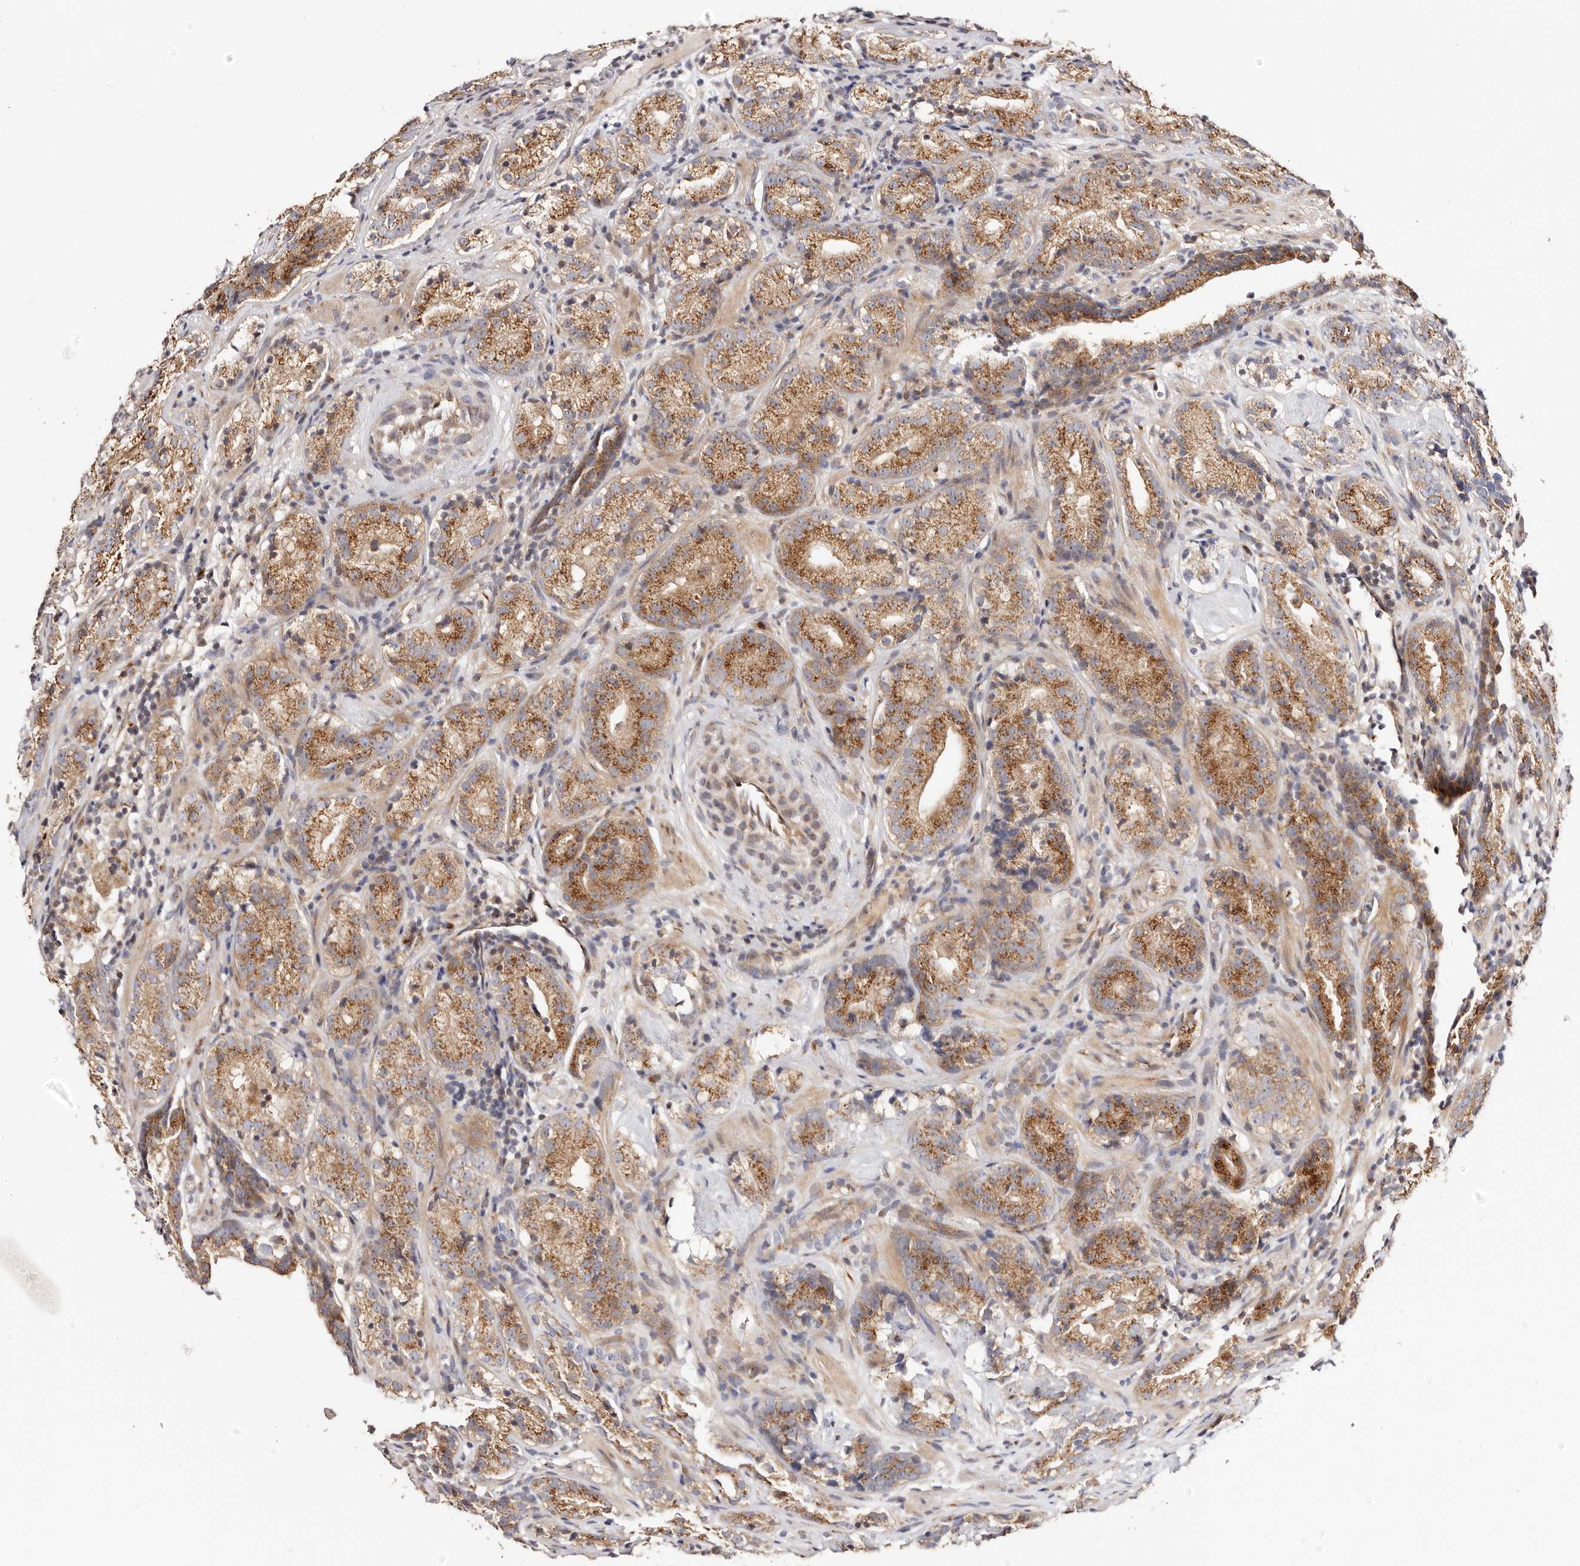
{"staining": {"intensity": "moderate", "quantity": ">75%", "location": "cytoplasmic/membranous"}, "tissue": "prostate cancer", "cell_type": "Tumor cells", "image_type": "cancer", "snomed": [{"axis": "morphology", "description": "Adenocarcinoma, High grade"}, {"axis": "topography", "description": "Prostate"}], "caption": "A medium amount of moderate cytoplasmic/membranous positivity is present in about >75% of tumor cells in prostate cancer tissue.", "gene": "MAPK6", "patient": {"sex": "male", "age": 56}}